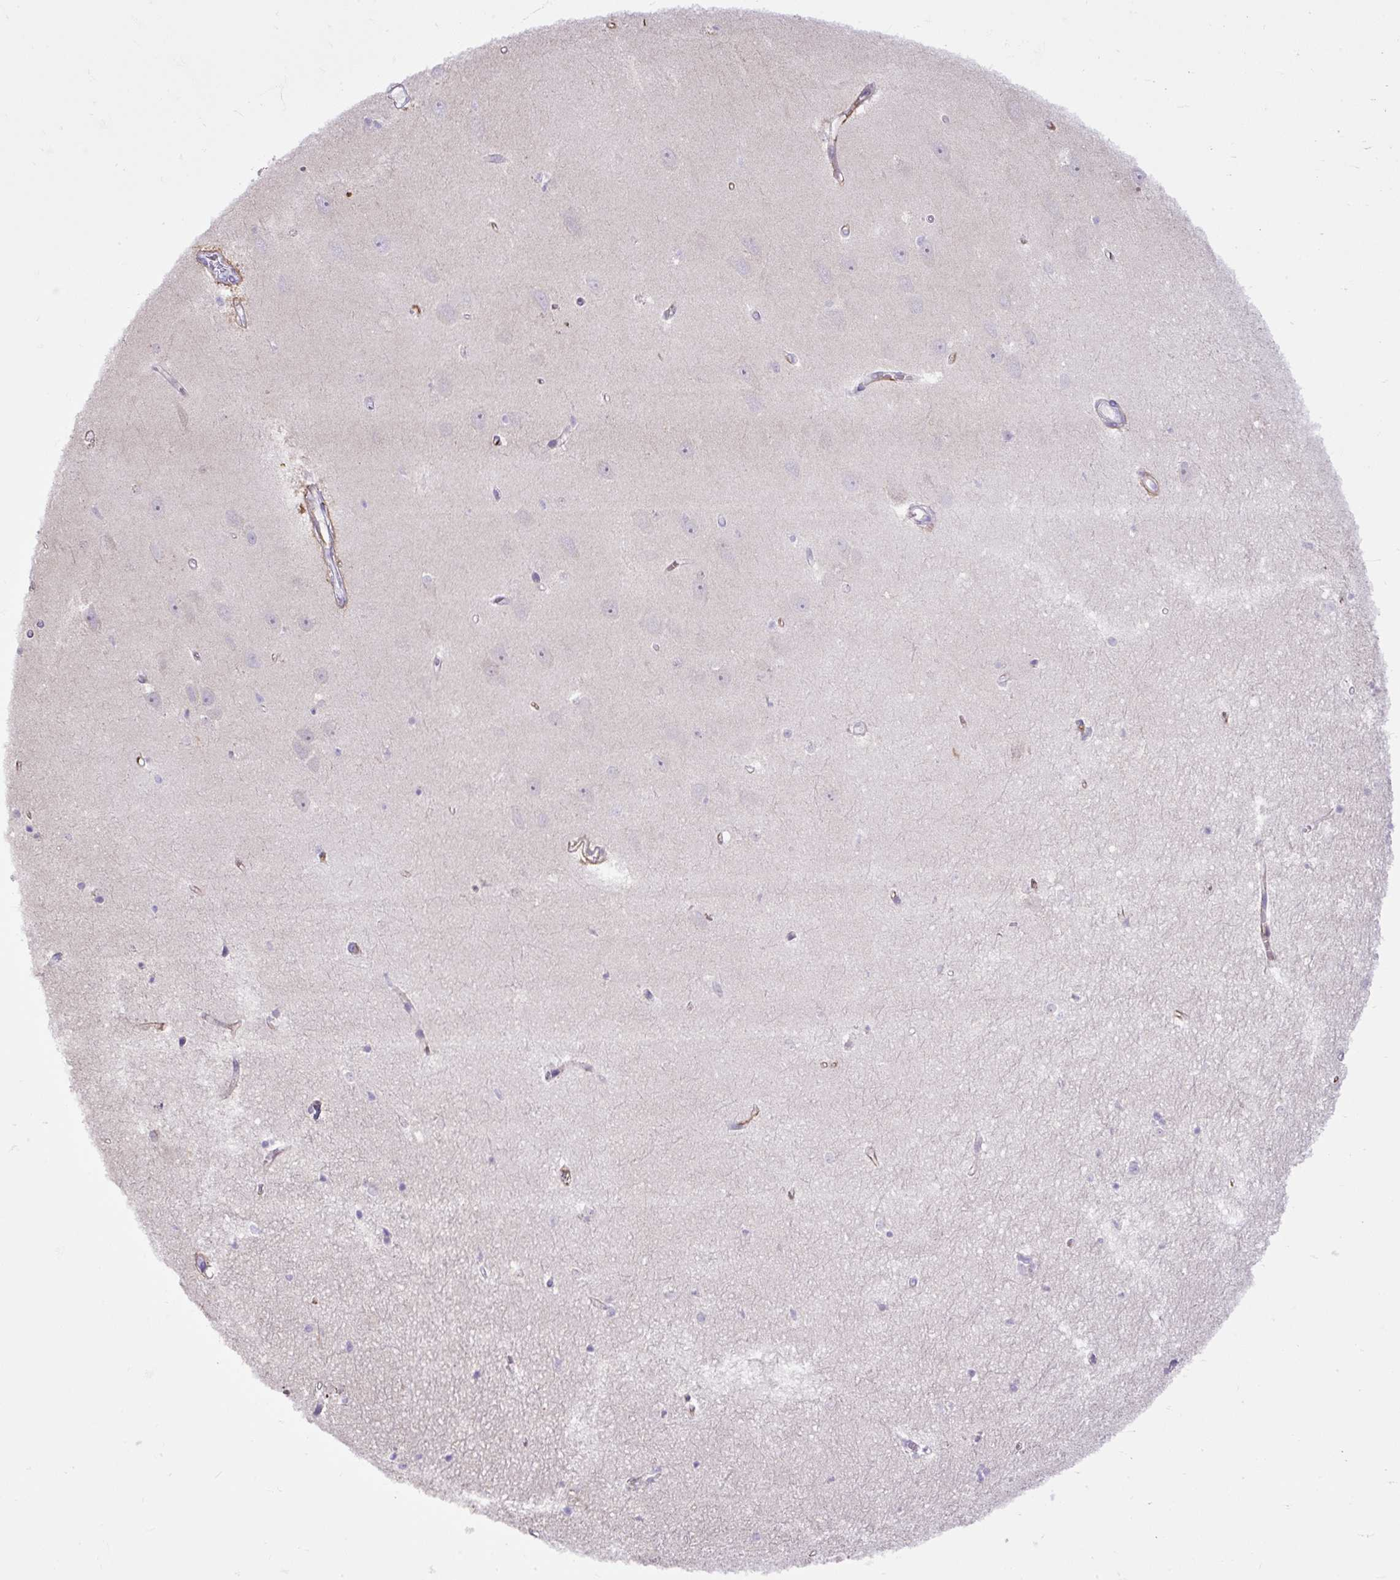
{"staining": {"intensity": "negative", "quantity": "none", "location": "none"}, "tissue": "hippocampus", "cell_type": "Glial cells", "image_type": "normal", "snomed": [{"axis": "morphology", "description": "Normal tissue, NOS"}, {"axis": "topography", "description": "Hippocampus"}], "caption": "An IHC micrograph of benign hippocampus is shown. There is no staining in glial cells of hippocampus.", "gene": "SPTBN5", "patient": {"sex": "female", "age": 64}}